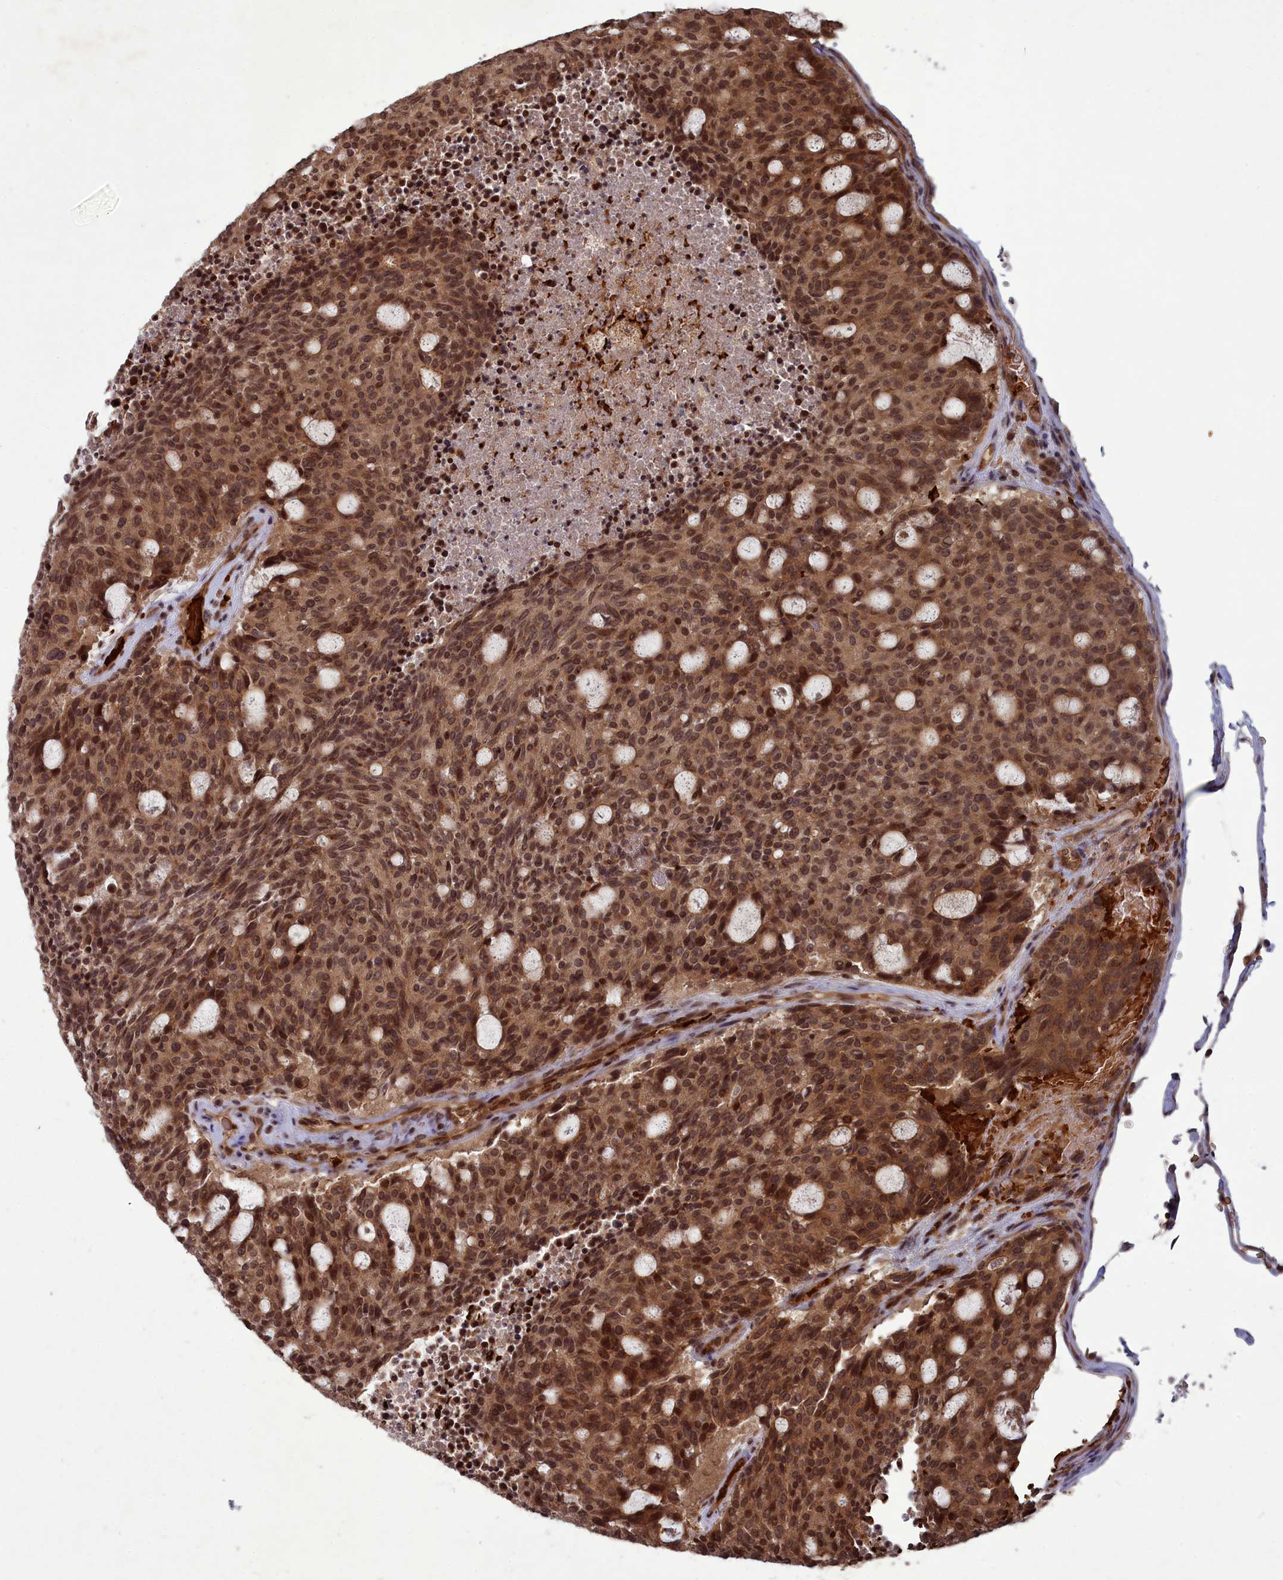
{"staining": {"intensity": "strong", "quantity": ">75%", "location": "cytoplasmic/membranous,nuclear"}, "tissue": "carcinoid", "cell_type": "Tumor cells", "image_type": "cancer", "snomed": [{"axis": "morphology", "description": "Carcinoid, malignant, NOS"}, {"axis": "topography", "description": "Pancreas"}], "caption": "Immunohistochemical staining of carcinoid displays high levels of strong cytoplasmic/membranous and nuclear protein expression in approximately >75% of tumor cells.", "gene": "SRMS", "patient": {"sex": "female", "age": 54}}